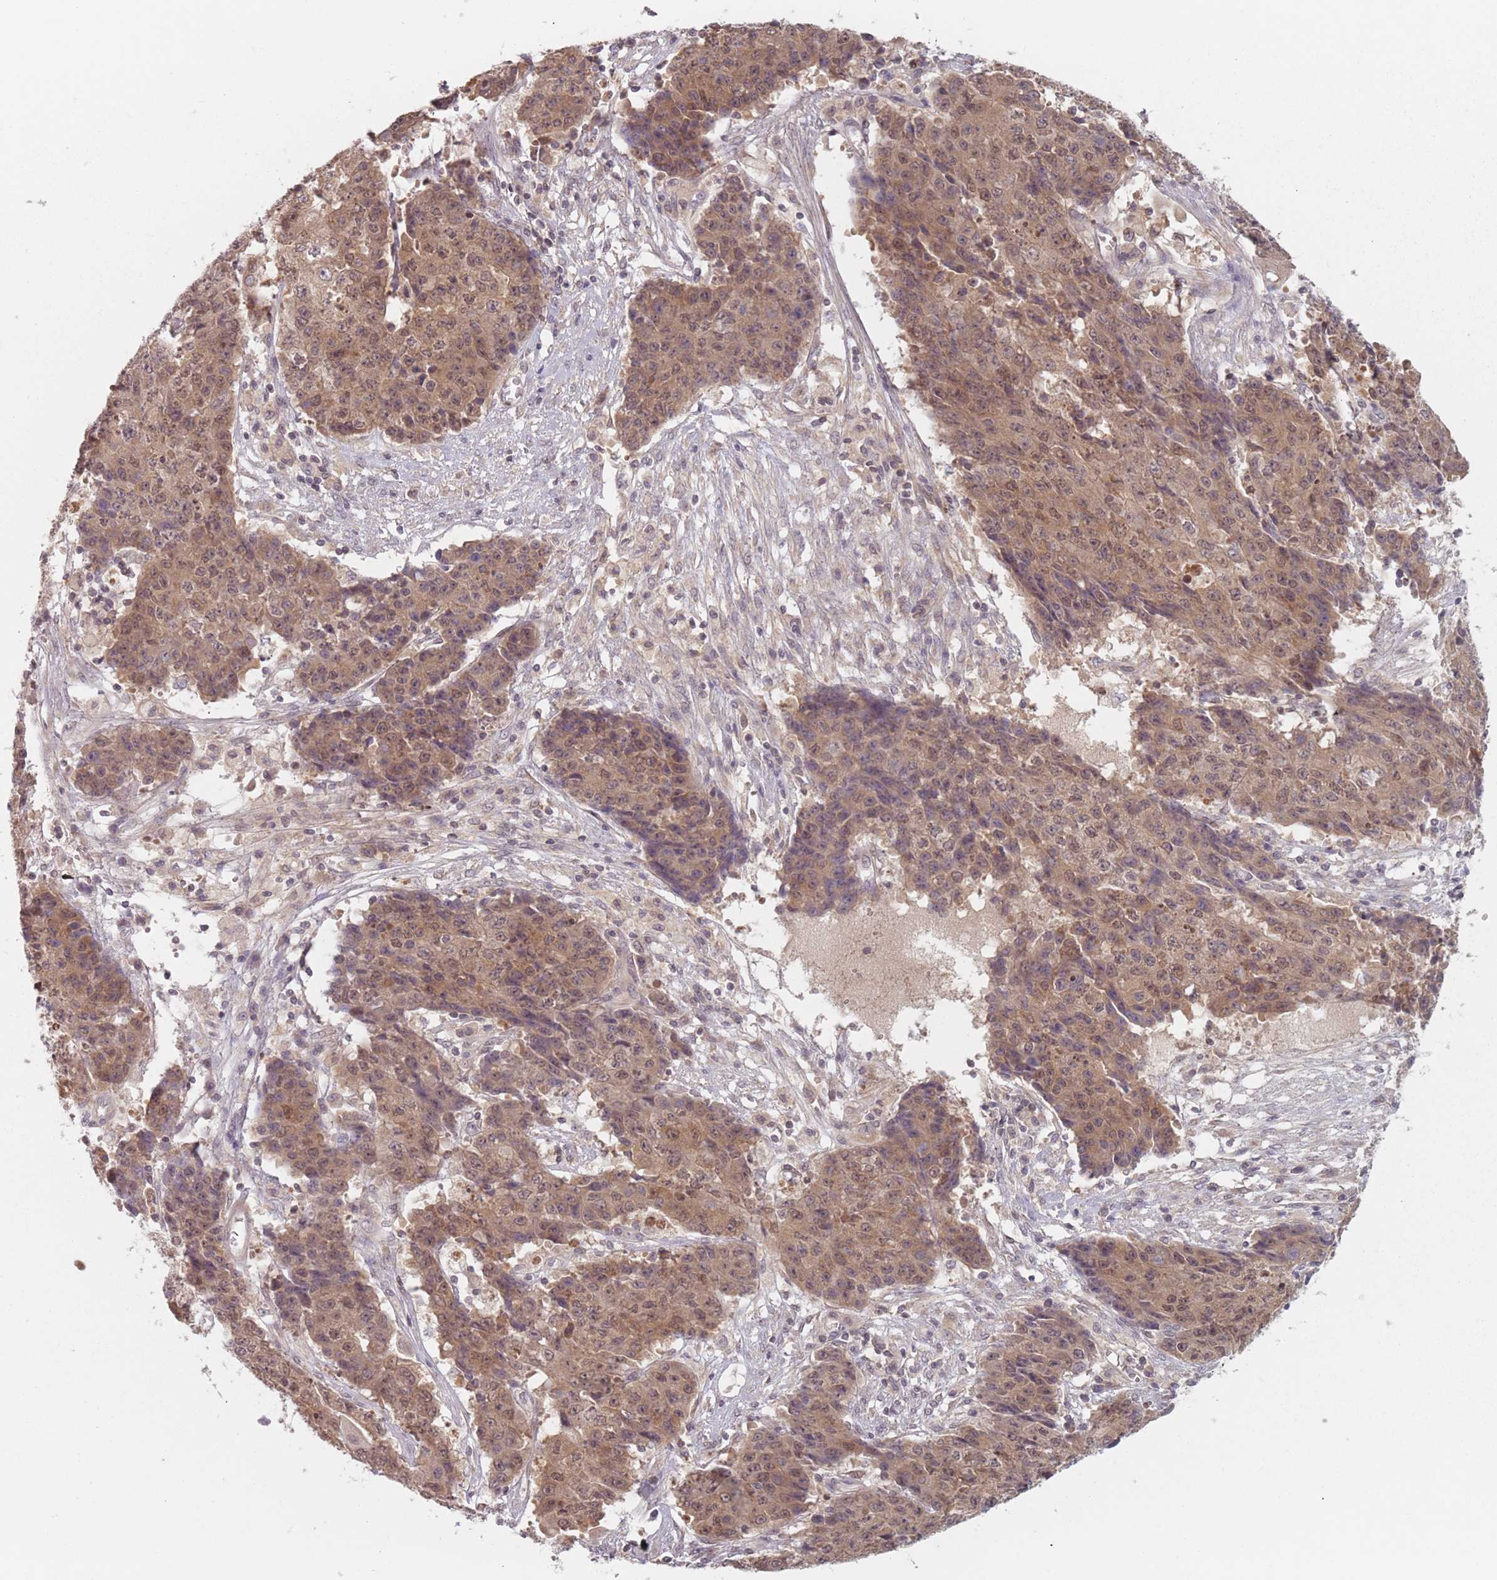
{"staining": {"intensity": "weak", "quantity": ">75%", "location": "cytoplasmic/membranous,nuclear"}, "tissue": "ovarian cancer", "cell_type": "Tumor cells", "image_type": "cancer", "snomed": [{"axis": "morphology", "description": "Carcinoma, endometroid"}, {"axis": "topography", "description": "Ovary"}], "caption": "A micrograph of human ovarian endometroid carcinoma stained for a protein exhibits weak cytoplasmic/membranous and nuclear brown staining in tumor cells.", "gene": "NAXE", "patient": {"sex": "female", "age": 42}}